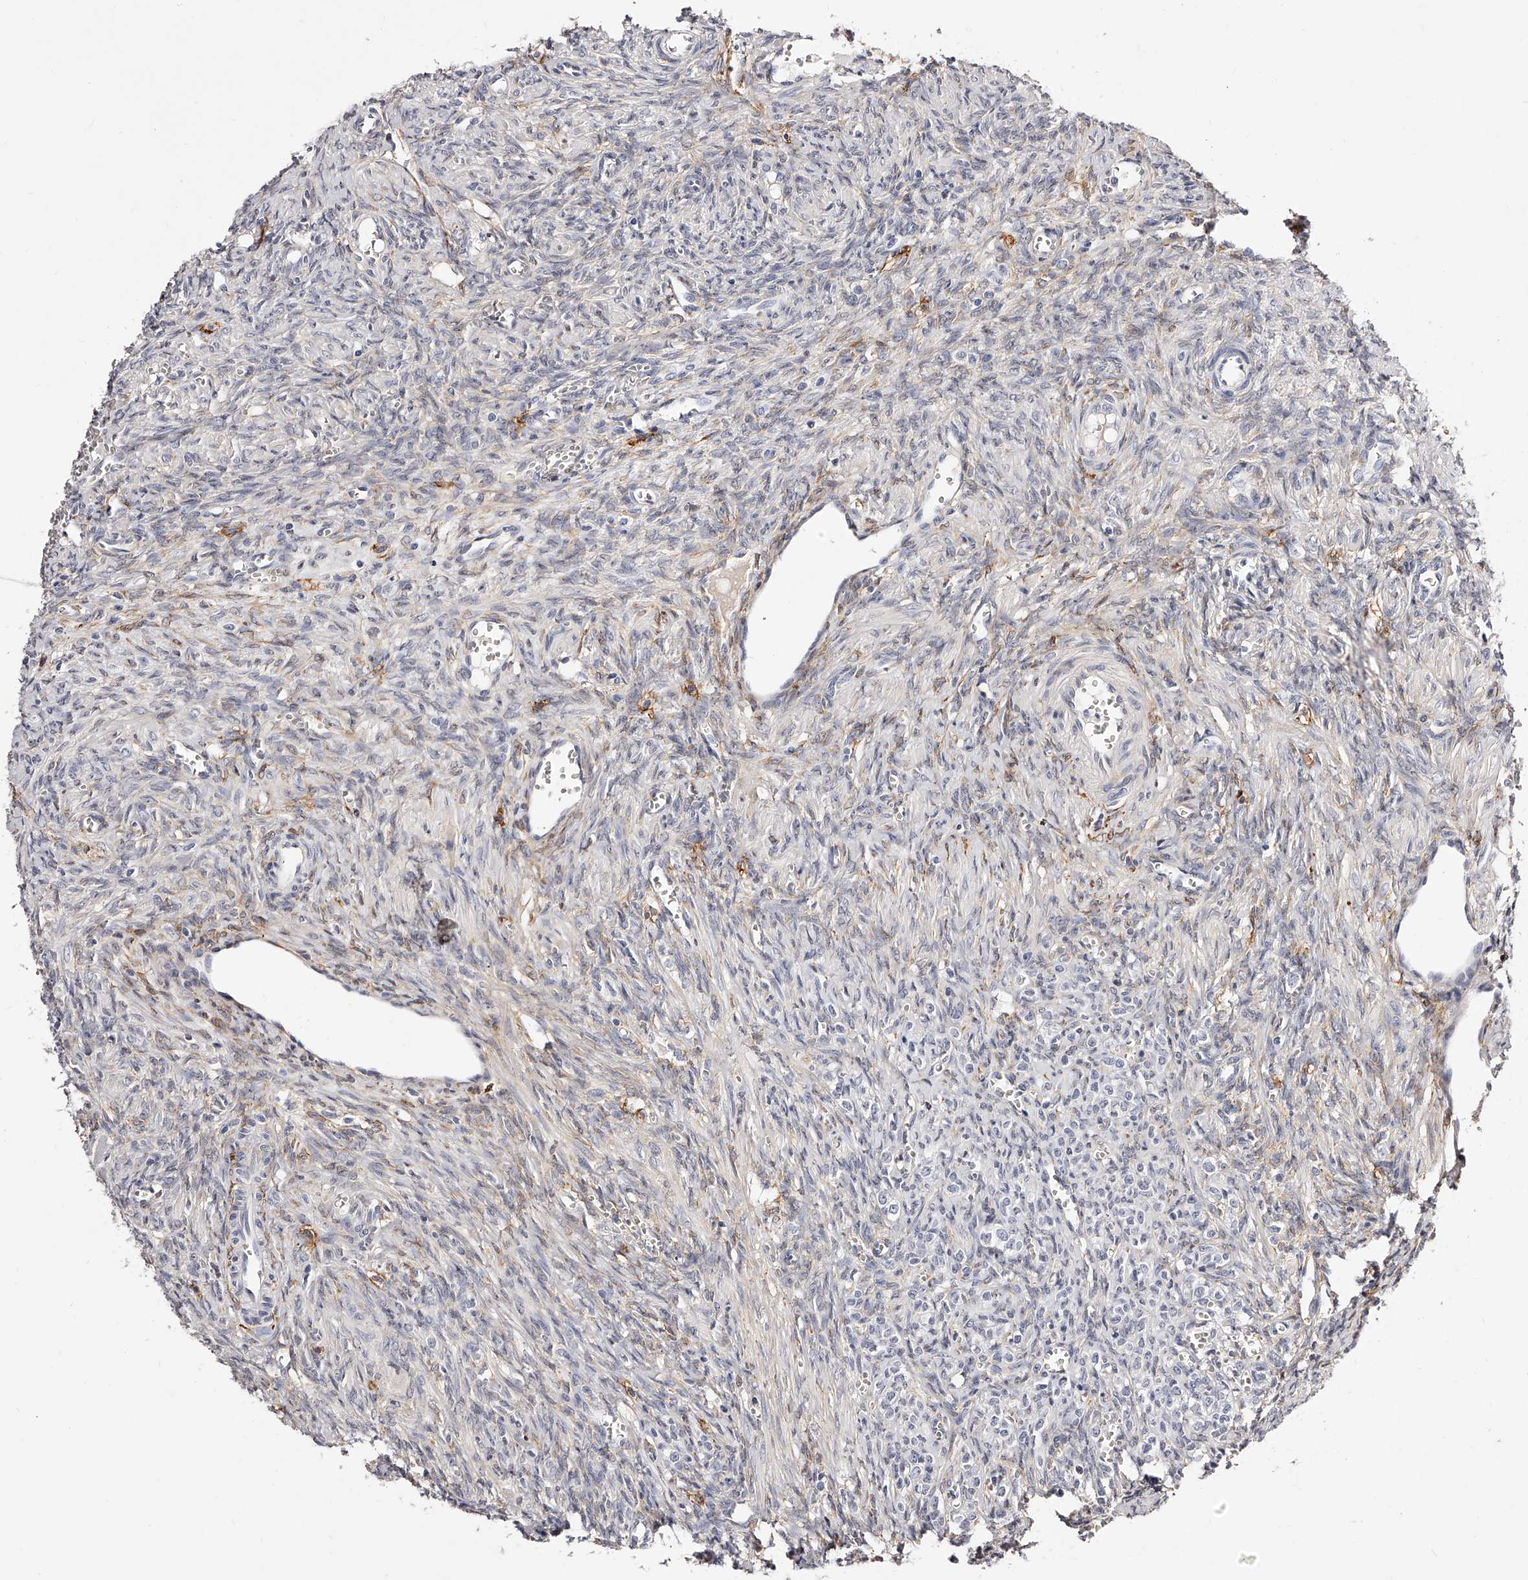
{"staining": {"intensity": "negative", "quantity": "none", "location": "none"}, "tissue": "ovary", "cell_type": "Ovarian stroma cells", "image_type": "normal", "snomed": [{"axis": "morphology", "description": "Normal tissue, NOS"}, {"axis": "topography", "description": "Ovary"}], "caption": "This is an IHC image of unremarkable human ovary. There is no expression in ovarian stroma cells.", "gene": "CD82", "patient": {"sex": "female", "age": 41}}